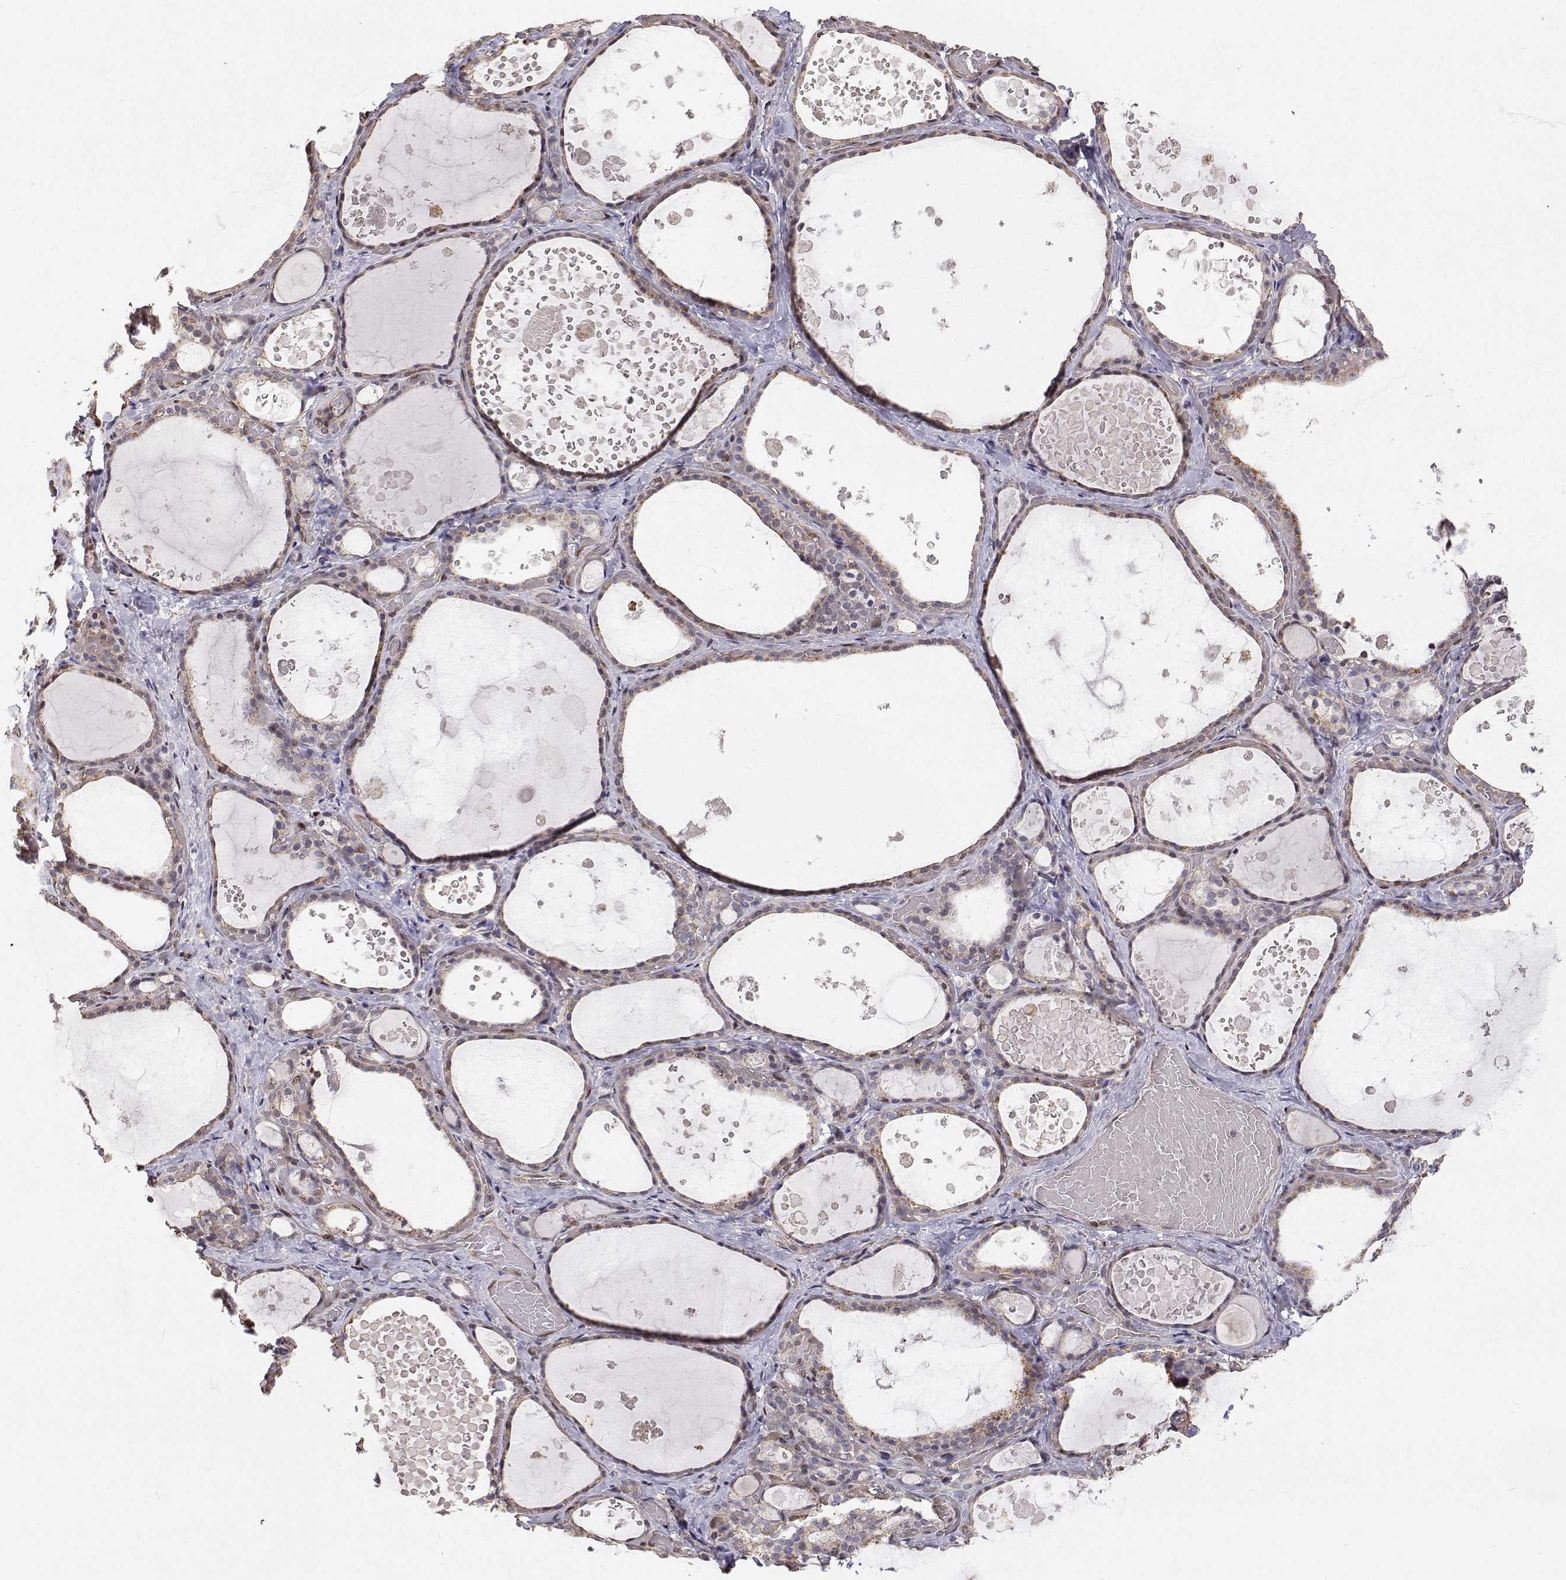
{"staining": {"intensity": "negative", "quantity": "none", "location": "none"}, "tissue": "thyroid gland", "cell_type": "Glandular cells", "image_type": "normal", "snomed": [{"axis": "morphology", "description": "Normal tissue, NOS"}, {"axis": "topography", "description": "Thyroid gland"}], "caption": "An immunohistochemistry (IHC) photomicrograph of unremarkable thyroid gland is shown. There is no staining in glandular cells of thyroid gland. (DAB immunohistochemistry (IHC), high magnification).", "gene": "GSDMA", "patient": {"sex": "female", "age": 56}}